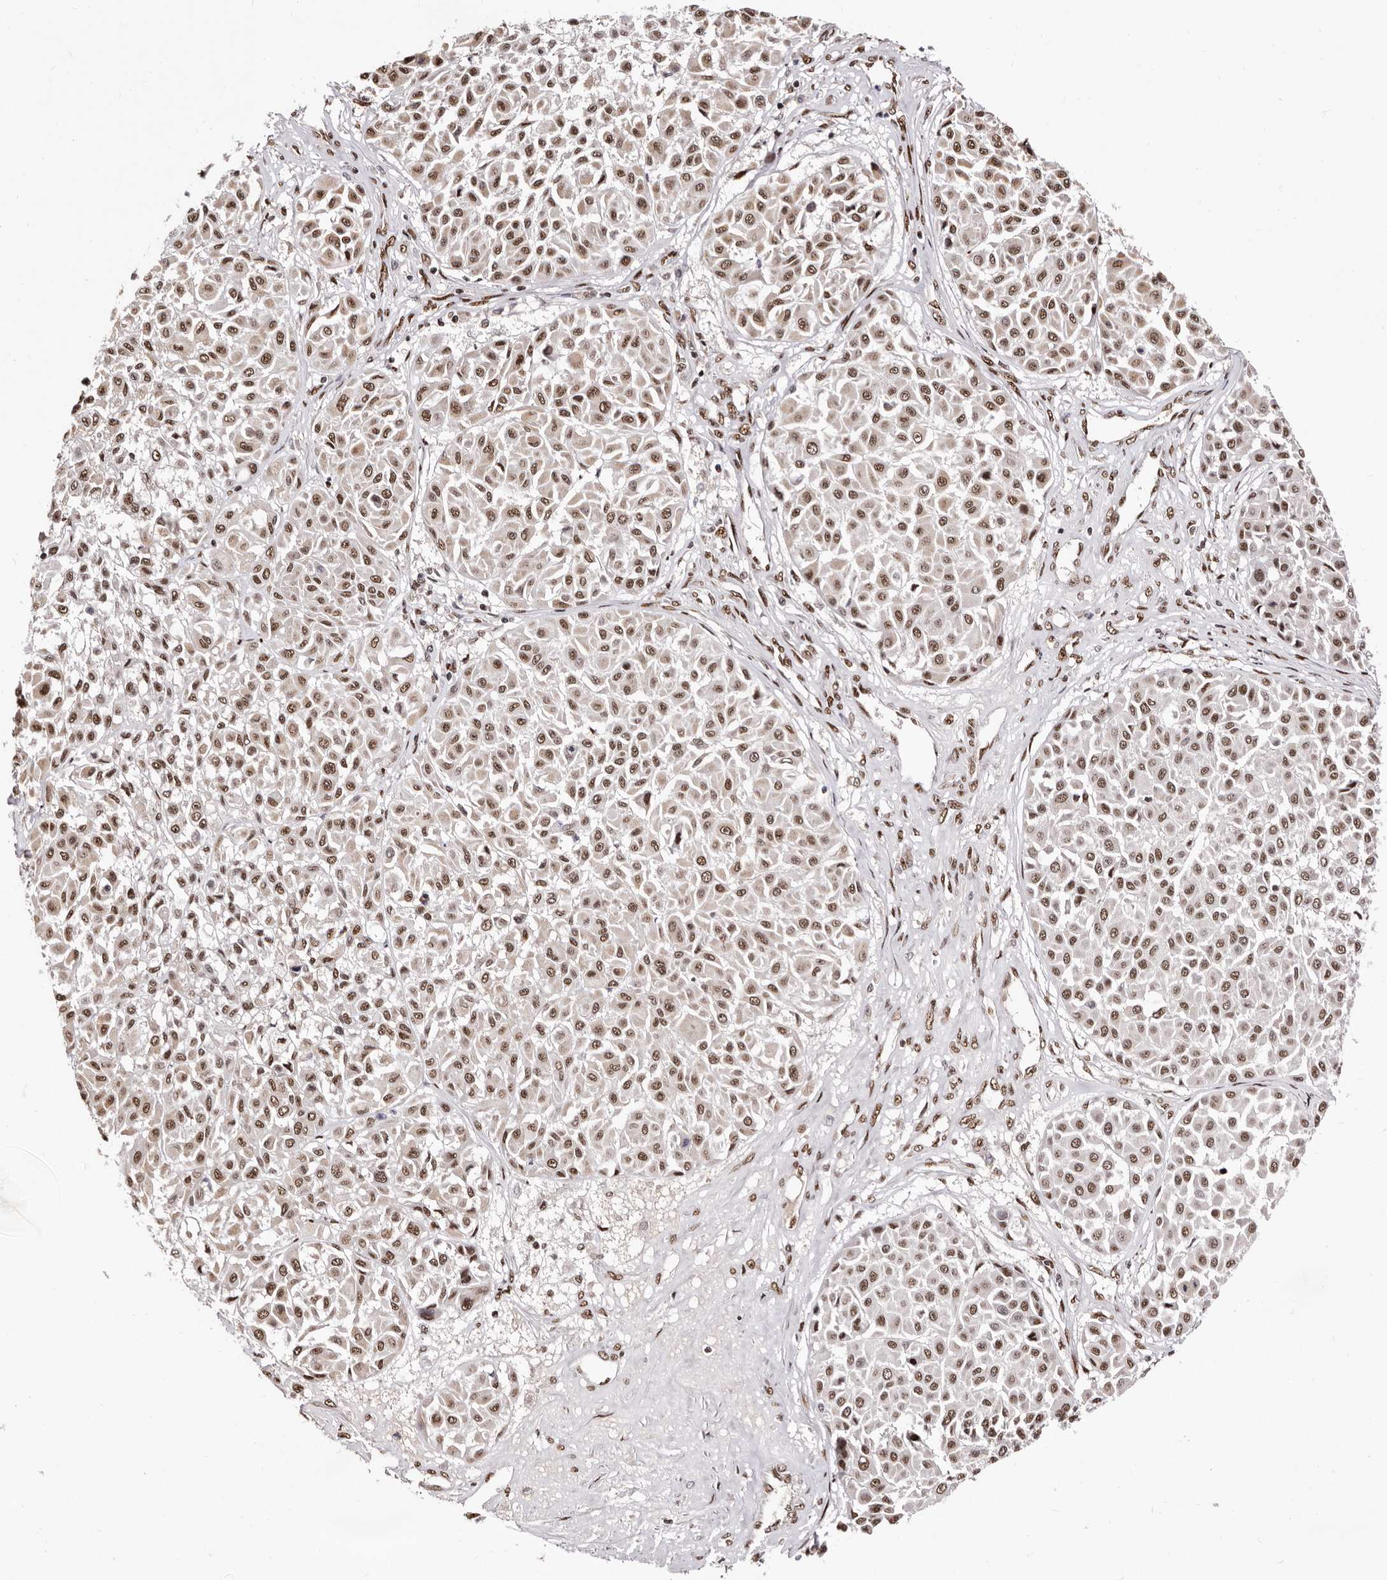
{"staining": {"intensity": "moderate", "quantity": ">75%", "location": "nuclear"}, "tissue": "melanoma", "cell_type": "Tumor cells", "image_type": "cancer", "snomed": [{"axis": "morphology", "description": "Malignant melanoma, Metastatic site"}, {"axis": "topography", "description": "Soft tissue"}], "caption": "Protein analysis of malignant melanoma (metastatic site) tissue displays moderate nuclear positivity in about >75% of tumor cells.", "gene": "ANAPC11", "patient": {"sex": "male", "age": 41}}